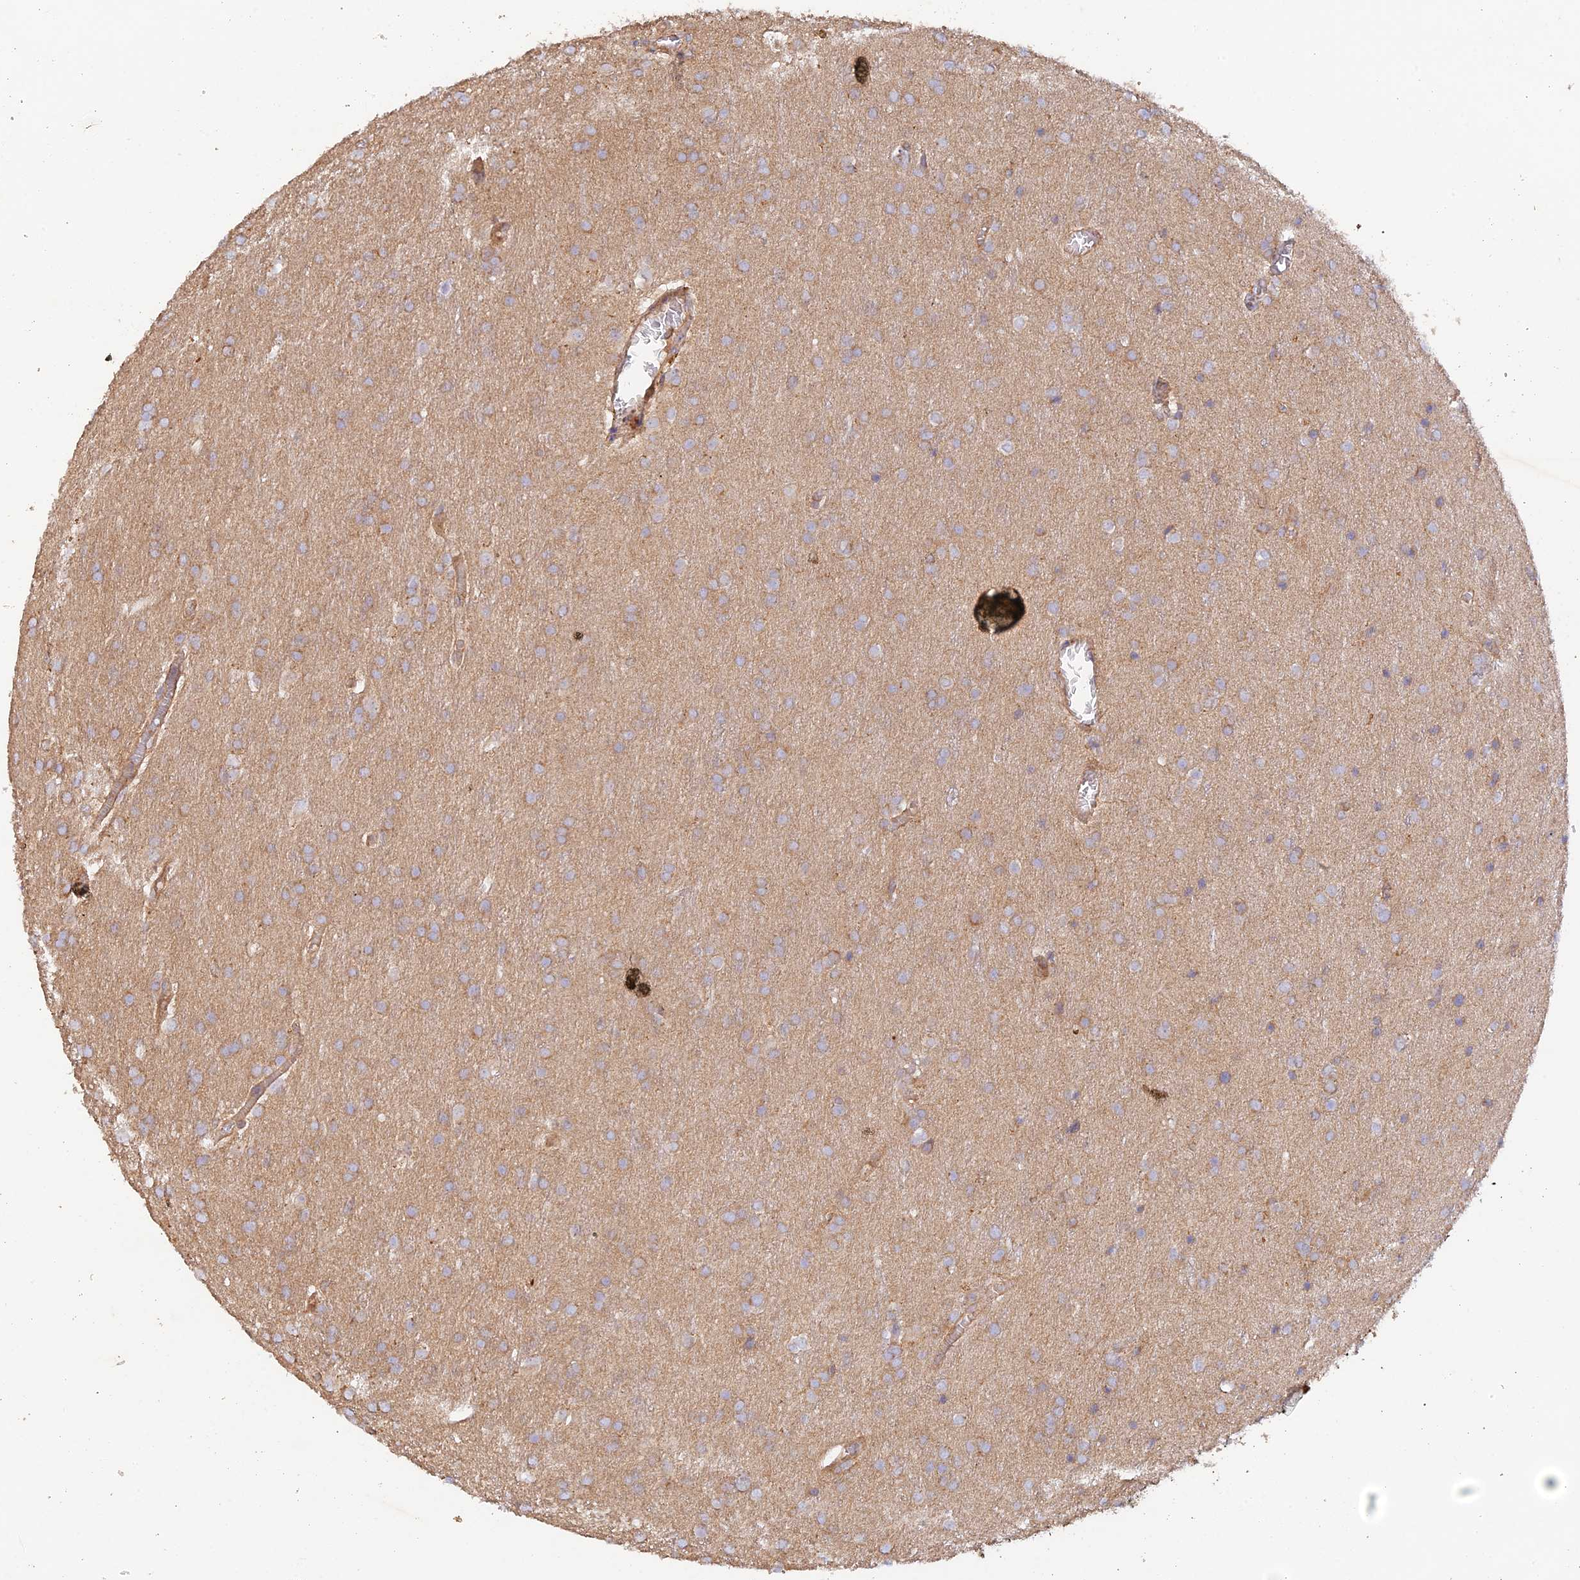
{"staining": {"intensity": "moderate", "quantity": ">75%", "location": "cytoplasmic/membranous"}, "tissue": "glioma", "cell_type": "Tumor cells", "image_type": "cancer", "snomed": [{"axis": "morphology", "description": "Glioma, malignant, Low grade"}, {"axis": "topography", "description": "Brain"}], "caption": "The photomicrograph shows immunohistochemical staining of malignant low-grade glioma. There is moderate cytoplasmic/membranous expression is seen in about >75% of tumor cells.", "gene": "MYO9A", "patient": {"sex": "female", "age": 32}}